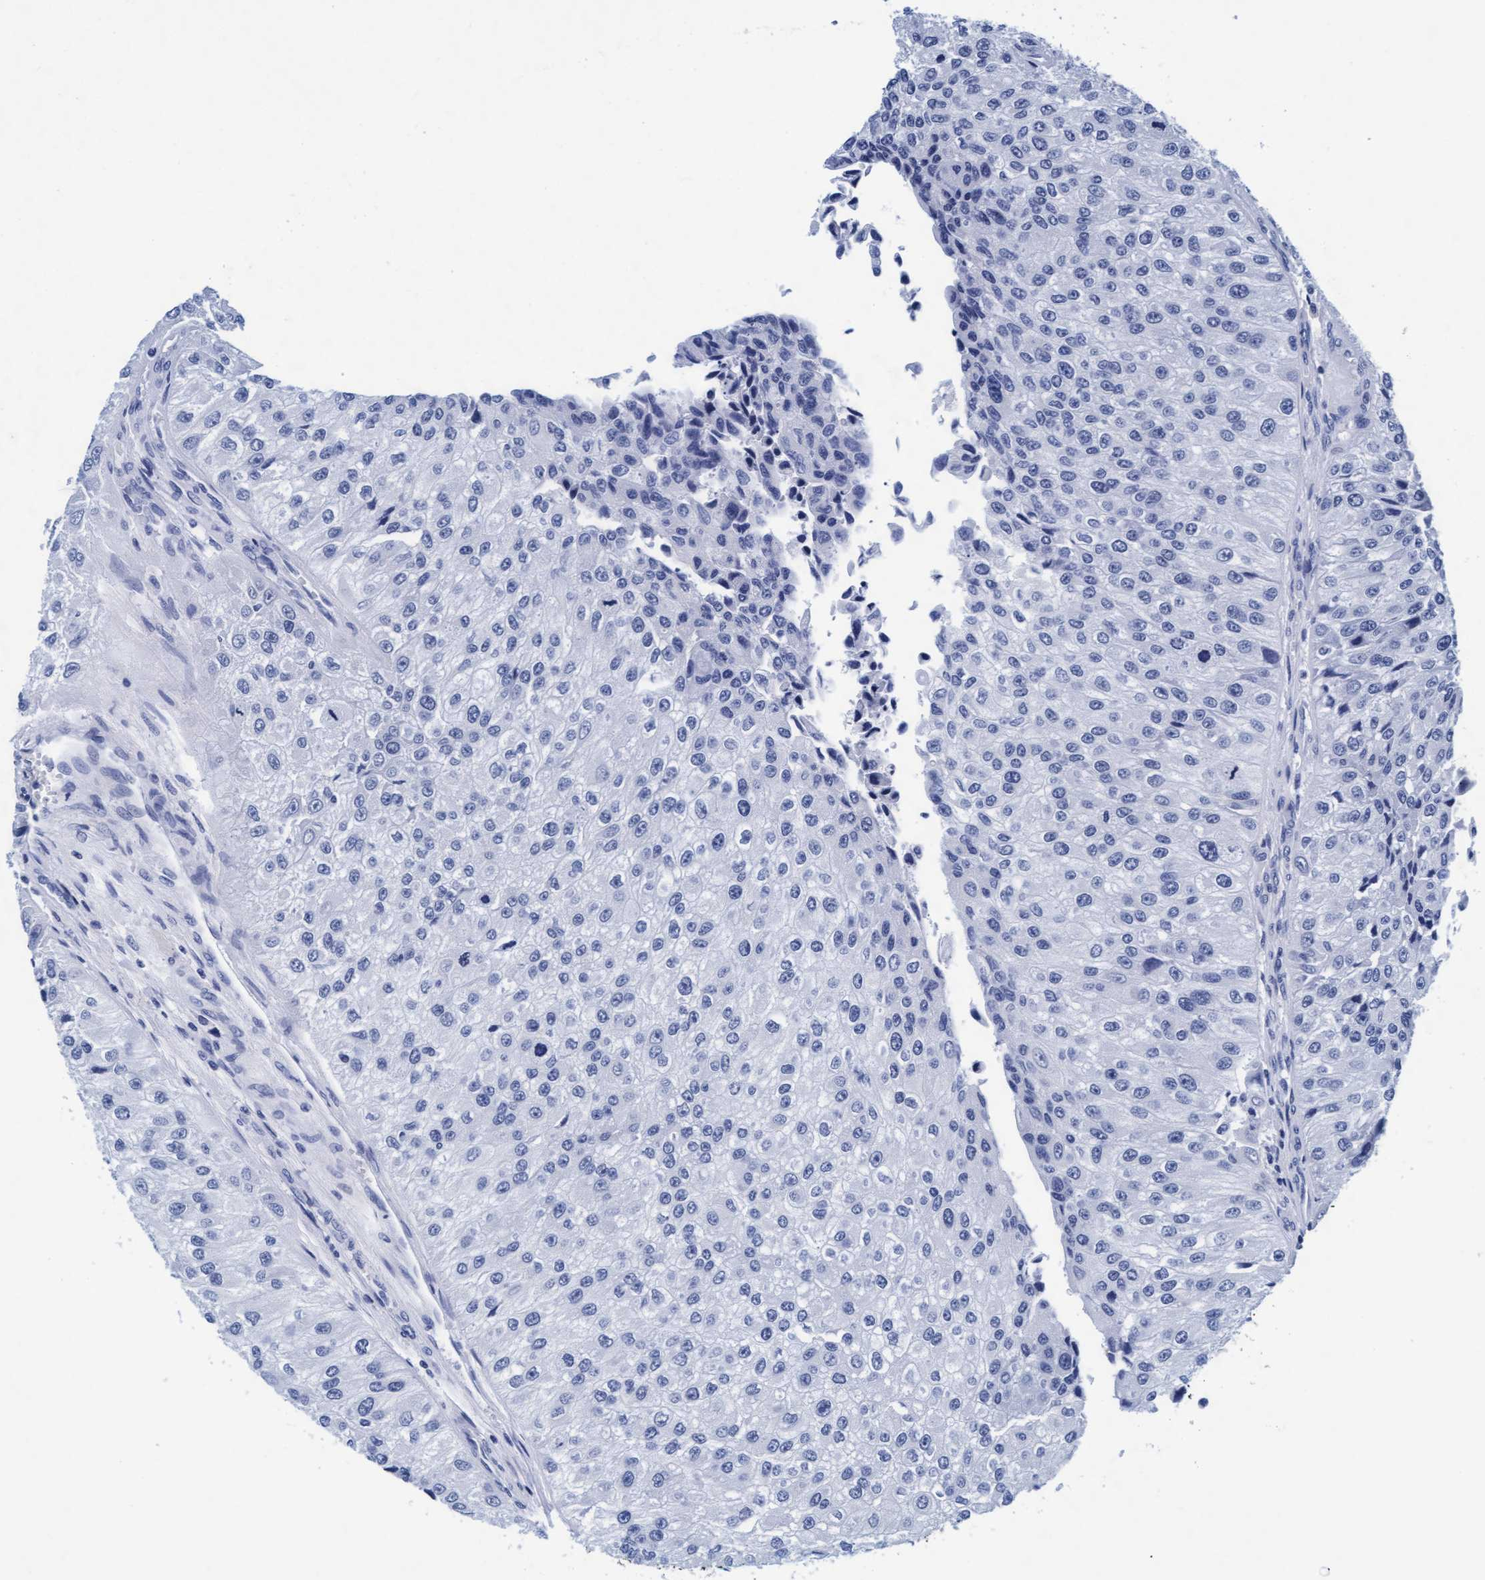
{"staining": {"intensity": "negative", "quantity": "none", "location": "none"}, "tissue": "urothelial cancer", "cell_type": "Tumor cells", "image_type": "cancer", "snomed": [{"axis": "morphology", "description": "Urothelial carcinoma, High grade"}, {"axis": "topography", "description": "Kidney"}, {"axis": "topography", "description": "Urinary bladder"}], "caption": "The immunohistochemistry (IHC) micrograph has no significant positivity in tumor cells of urothelial cancer tissue.", "gene": "ARSG", "patient": {"sex": "male", "age": 77}}